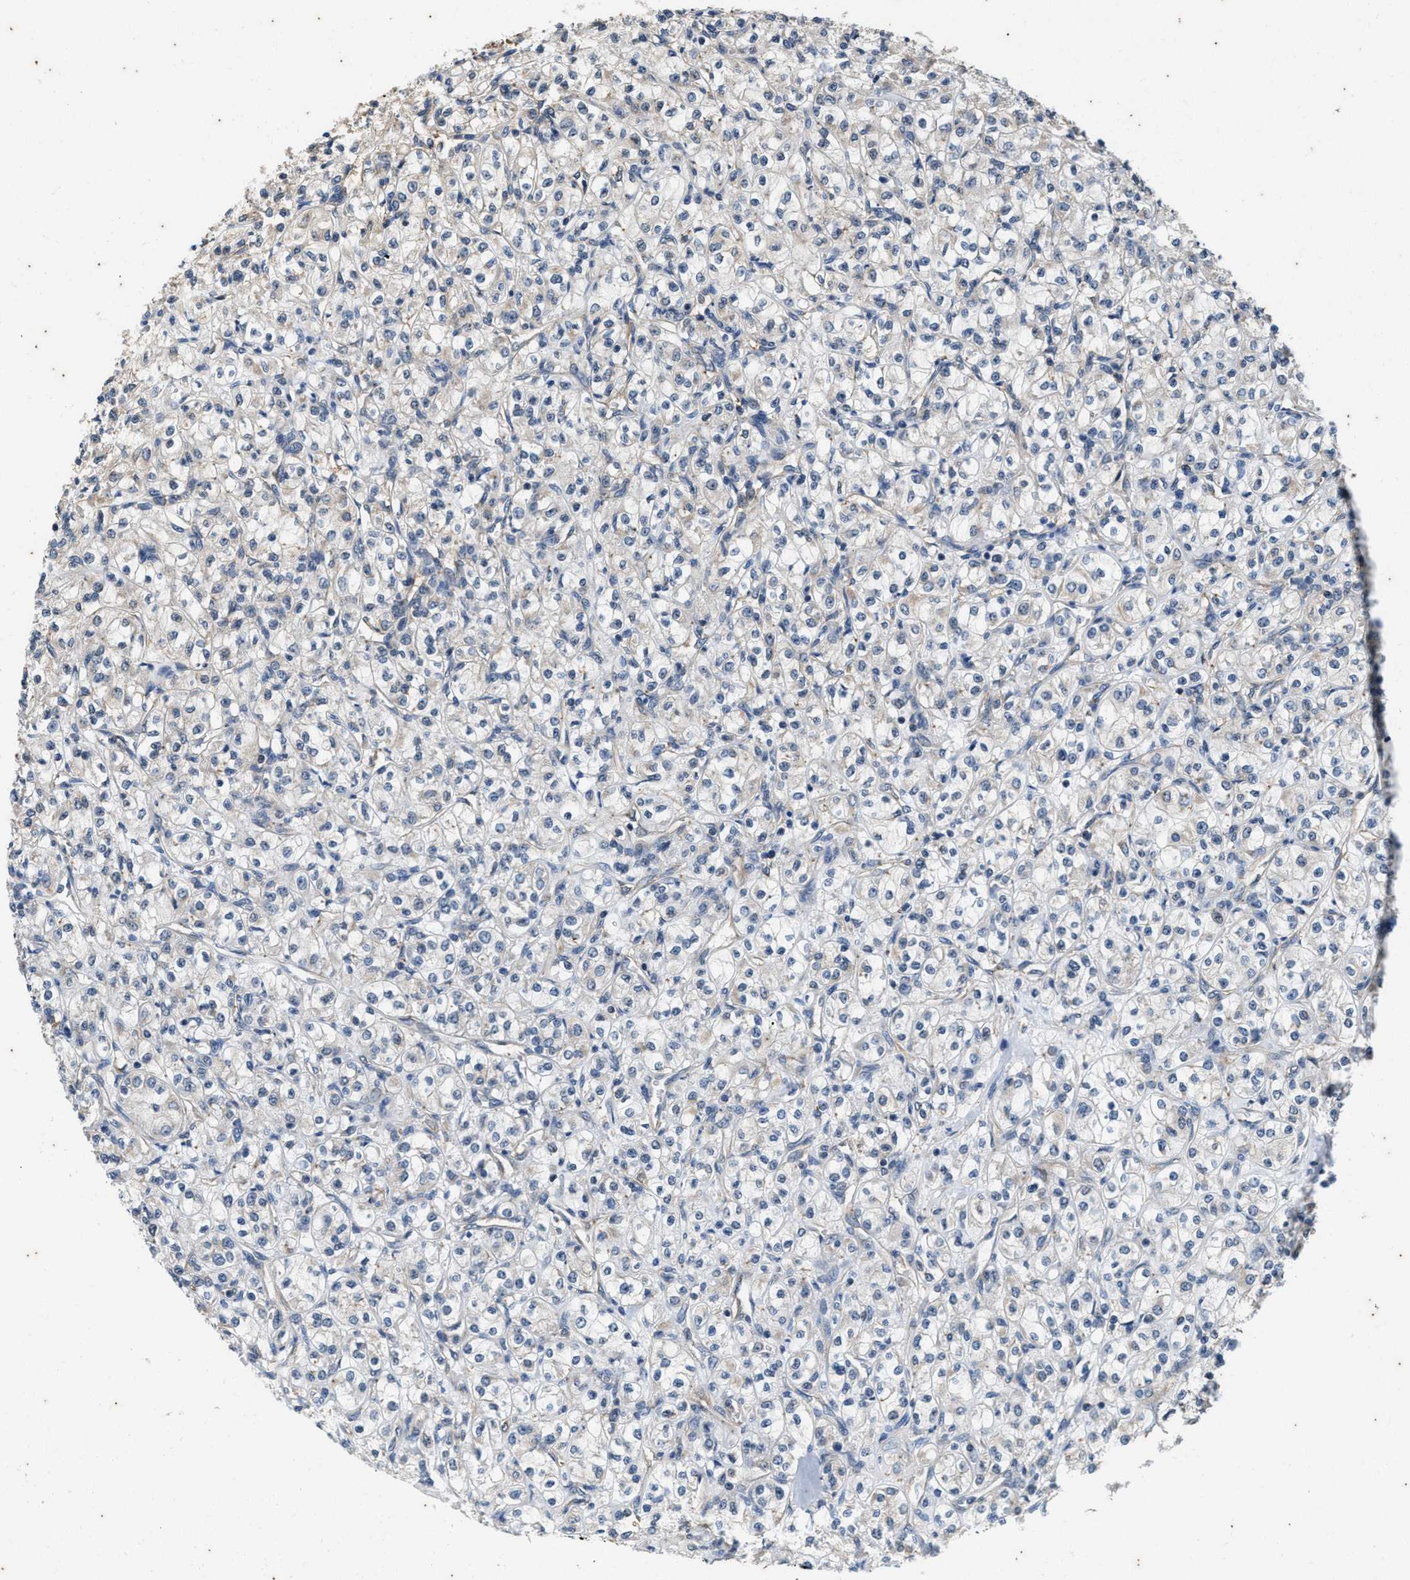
{"staining": {"intensity": "negative", "quantity": "none", "location": "none"}, "tissue": "renal cancer", "cell_type": "Tumor cells", "image_type": "cancer", "snomed": [{"axis": "morphology", "description": "Adenocarcinoma, NOS"}, {"axis": "topography", "description": "Kidney"}], "caption": "This micrograph is of renal cancer stained with IHC to label a protein in brown with the nuclei are counter-stained blue. There is no staining in tumor cells.", "gene": "COX19", "patient": {"sex": "male", "age": 77}}